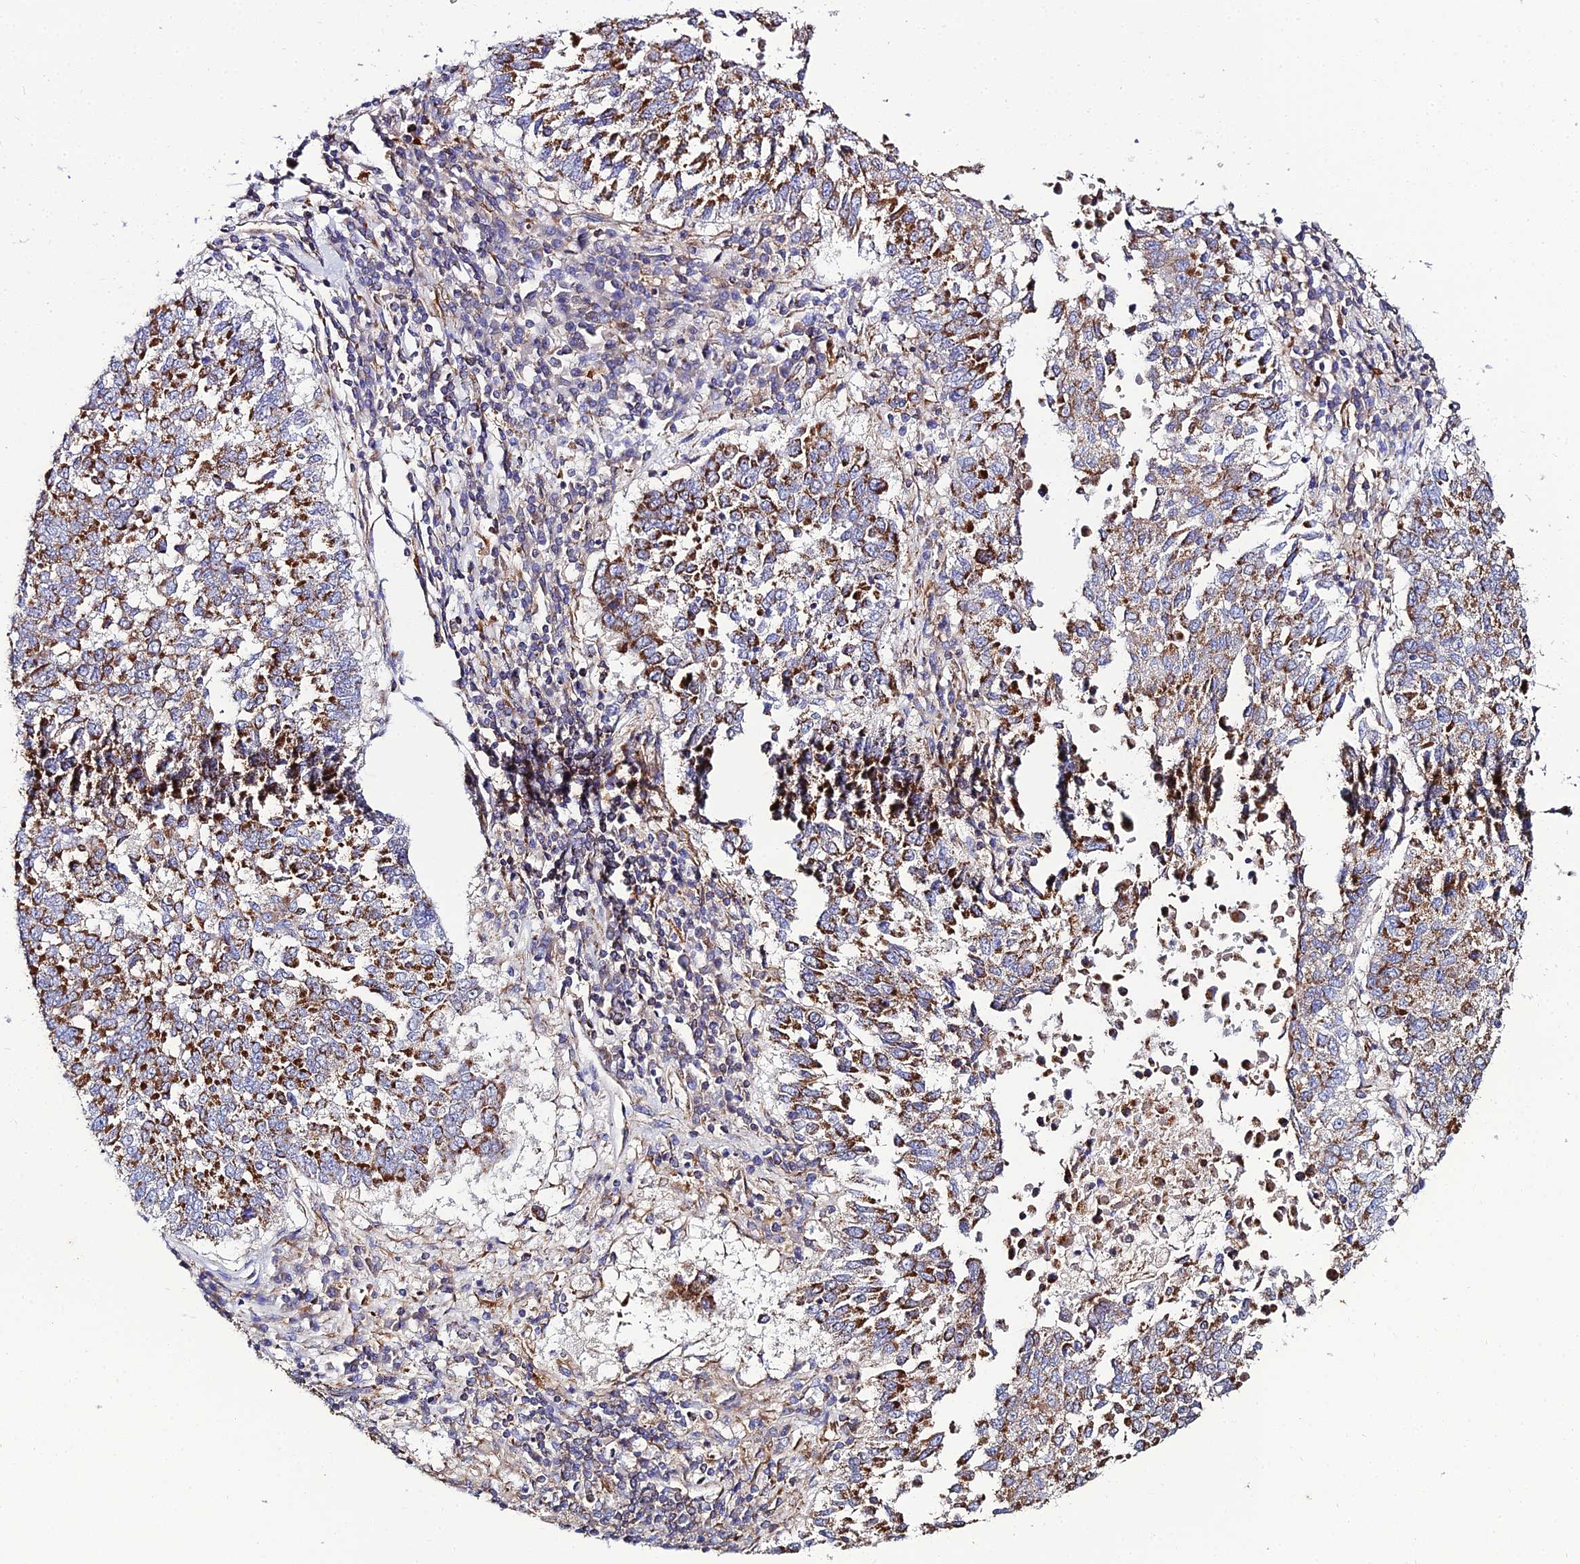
{"staining": {"intensity": "moderate", "quantity": ">75%", "location": "cytoplasmic/membranous"}, "tissue": "lung cancer", "cell_type": "Tumor cells", "image_type": "cancer", "snomed": [{"axis": "morphology", "description": "Squamous cell carcinoma, NOS"}, {"axis": "topography", "description": "Lung"}], "caption": "Immunohistochemical staining of lung cancer displays medium levels of moderate cytoplasmic/membranous protein expression in about >75% of tumor cells. Using DAB (brown) and hematoxylin (blue) stains, captured at high magnification using brightfield microscopy.", "gene": "NIPSNAP3A", "patient": {"sex": "male", "age": 73}}